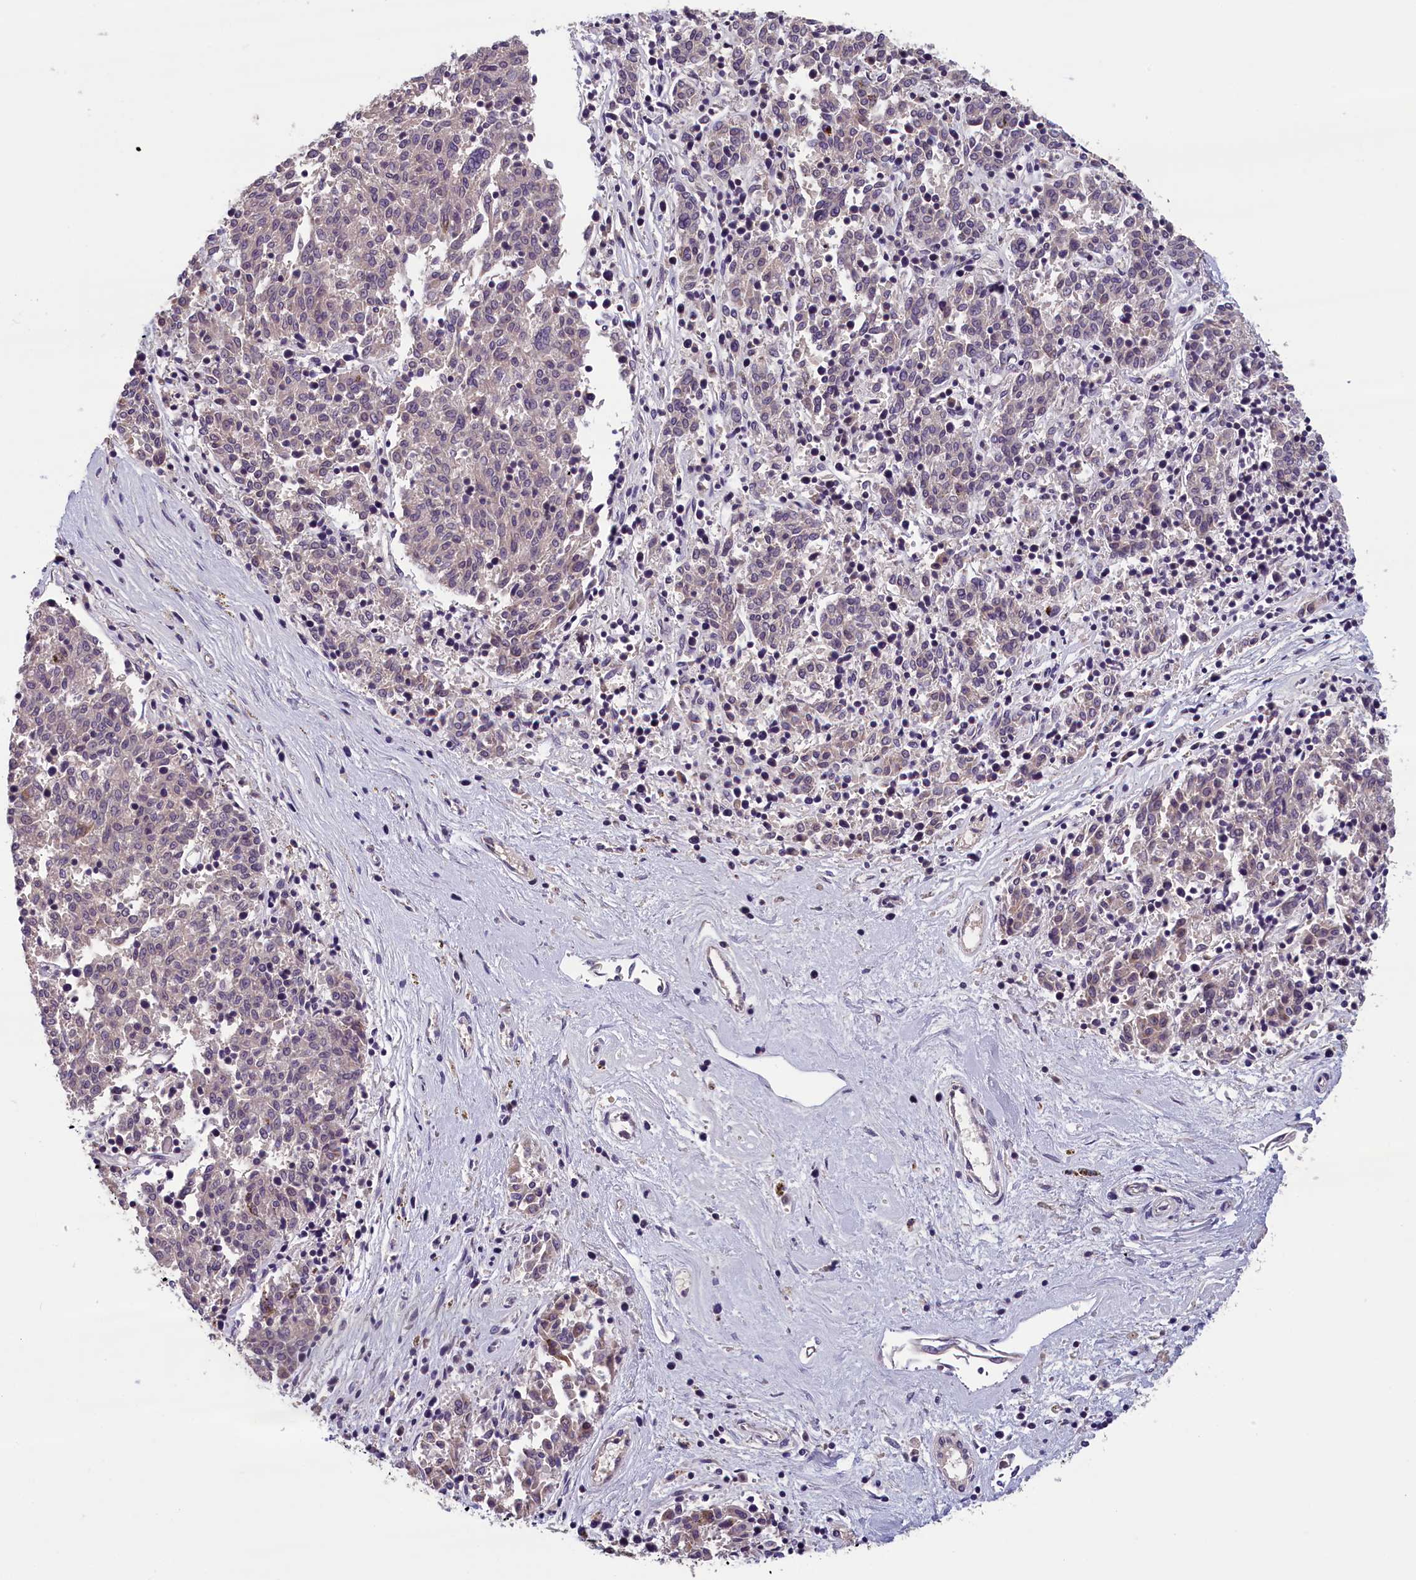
{"staining": {"intensity": "negative", "quantity": "none", "location": "none"}, "tissue": "melanoma", "cell_type": "Tumor cells", "image_type": "cancer", "snomed": [{"axis": "morphology", "description": "Malignant melanoma, NOS"}, {"axis": "topography", "description": "Skin"}], "caption": "Protein analysis of melanoma reveals no significant positivity in tumor cells. The staining was performed using DAB (3,3'-diaminobenzidine) to visualize the protein expression in brown, while the nuclei were stained in blue with hematoxylin (Magnification: 20x).", "gene": "KCNK6", "patient": {"sex": "female", "age": 72}}